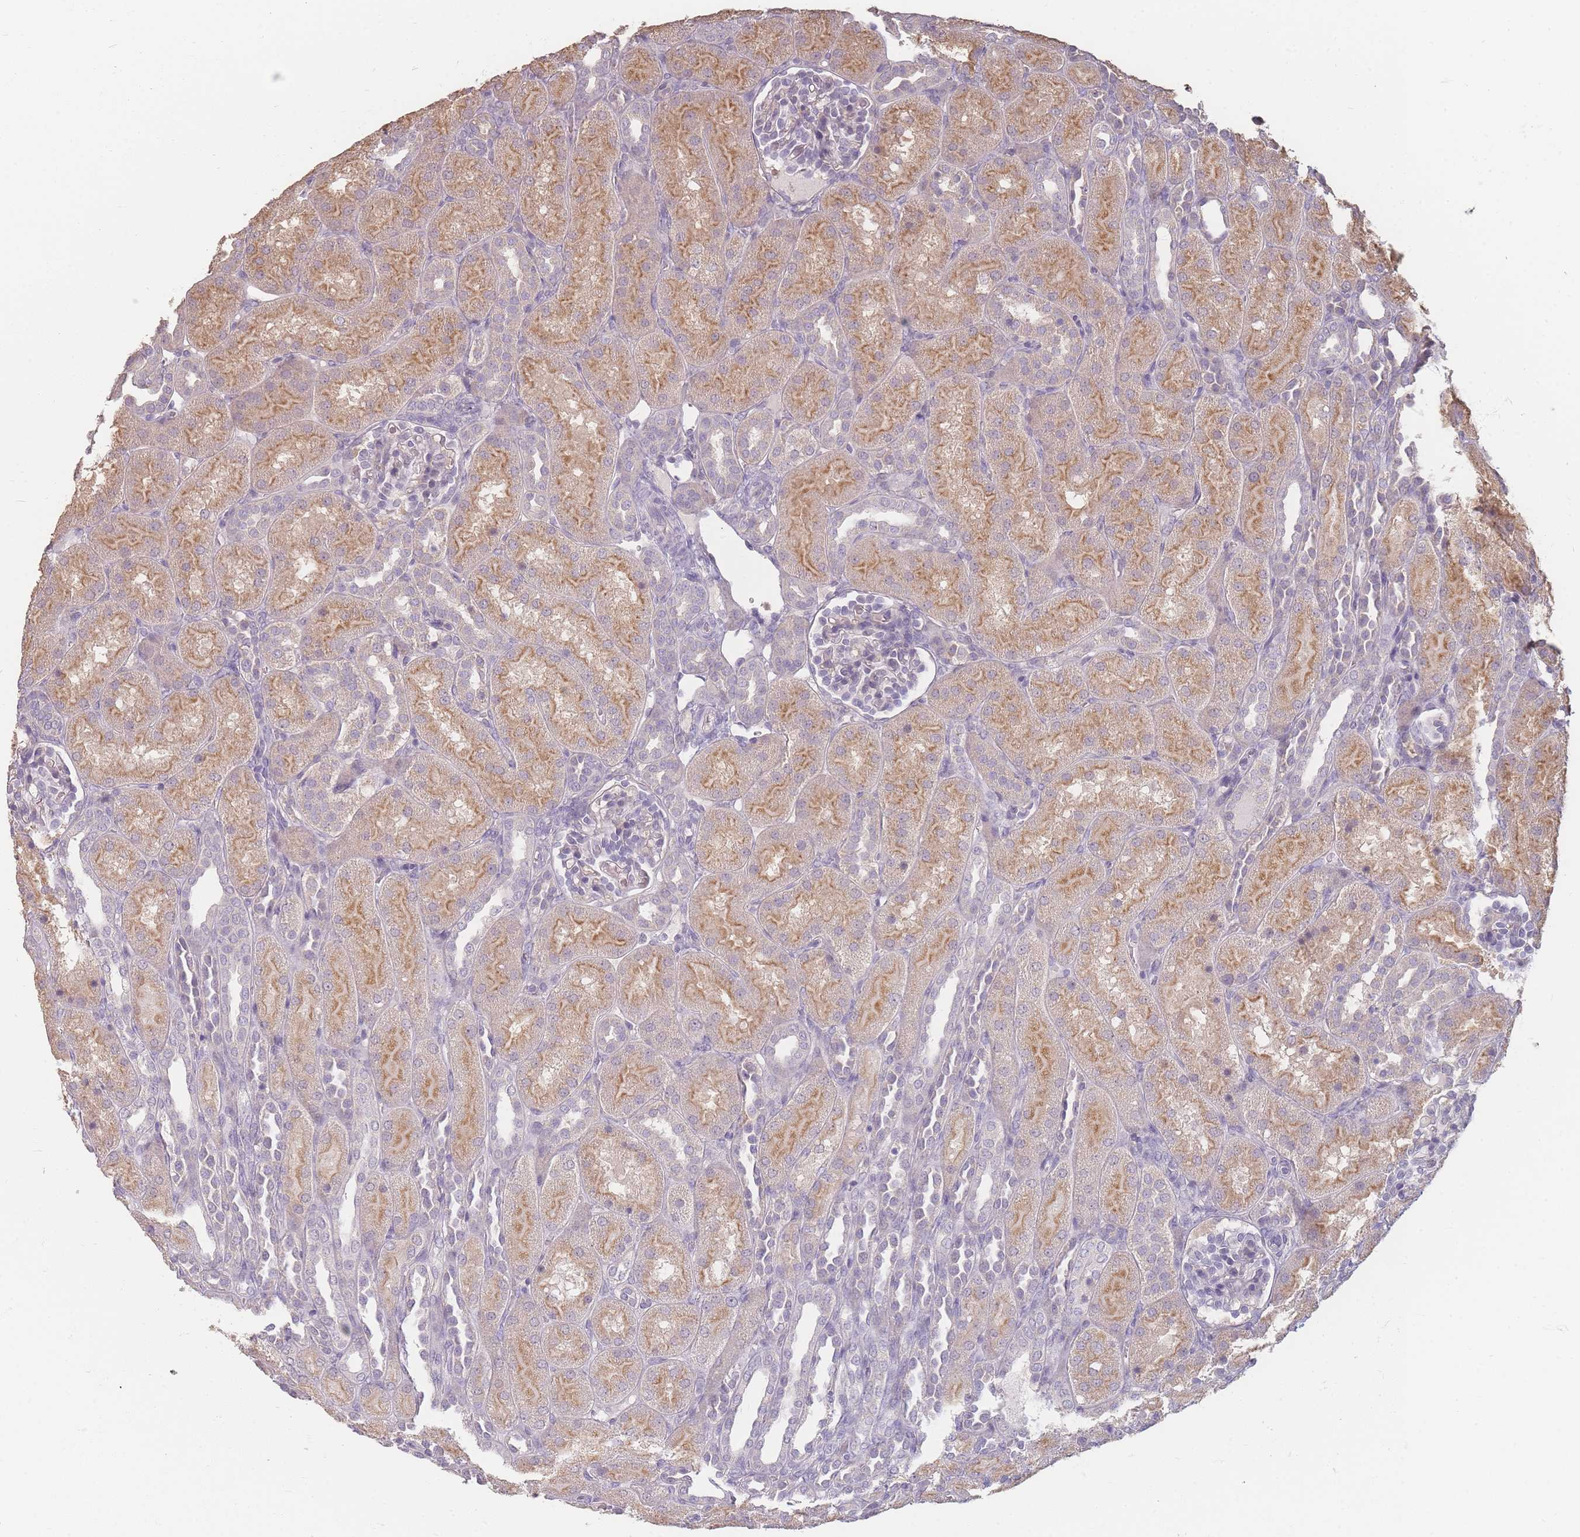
{"staining": {"intensity": "negative", "quantity": "none", "location": "none"}, "tissue": "kidney", "cell_type": "Cells in glomeruli", "image_type": "normal", "snomed": [{"axis": "morphology", "description": "Normal tissue, NOS"}, {"axis": "topography", "description": "Kidney"}], "caption": "A photomicrograph of kidney stained for a protein shows no brown staining in cells in glomeruli. (DAB (3,3'-diaminobenzidine) immunohistochemistry visualized using brightfield microscopy, high magnification).", "gene": "RFTN1", "patient": {"sex": "male", "age": 1}}